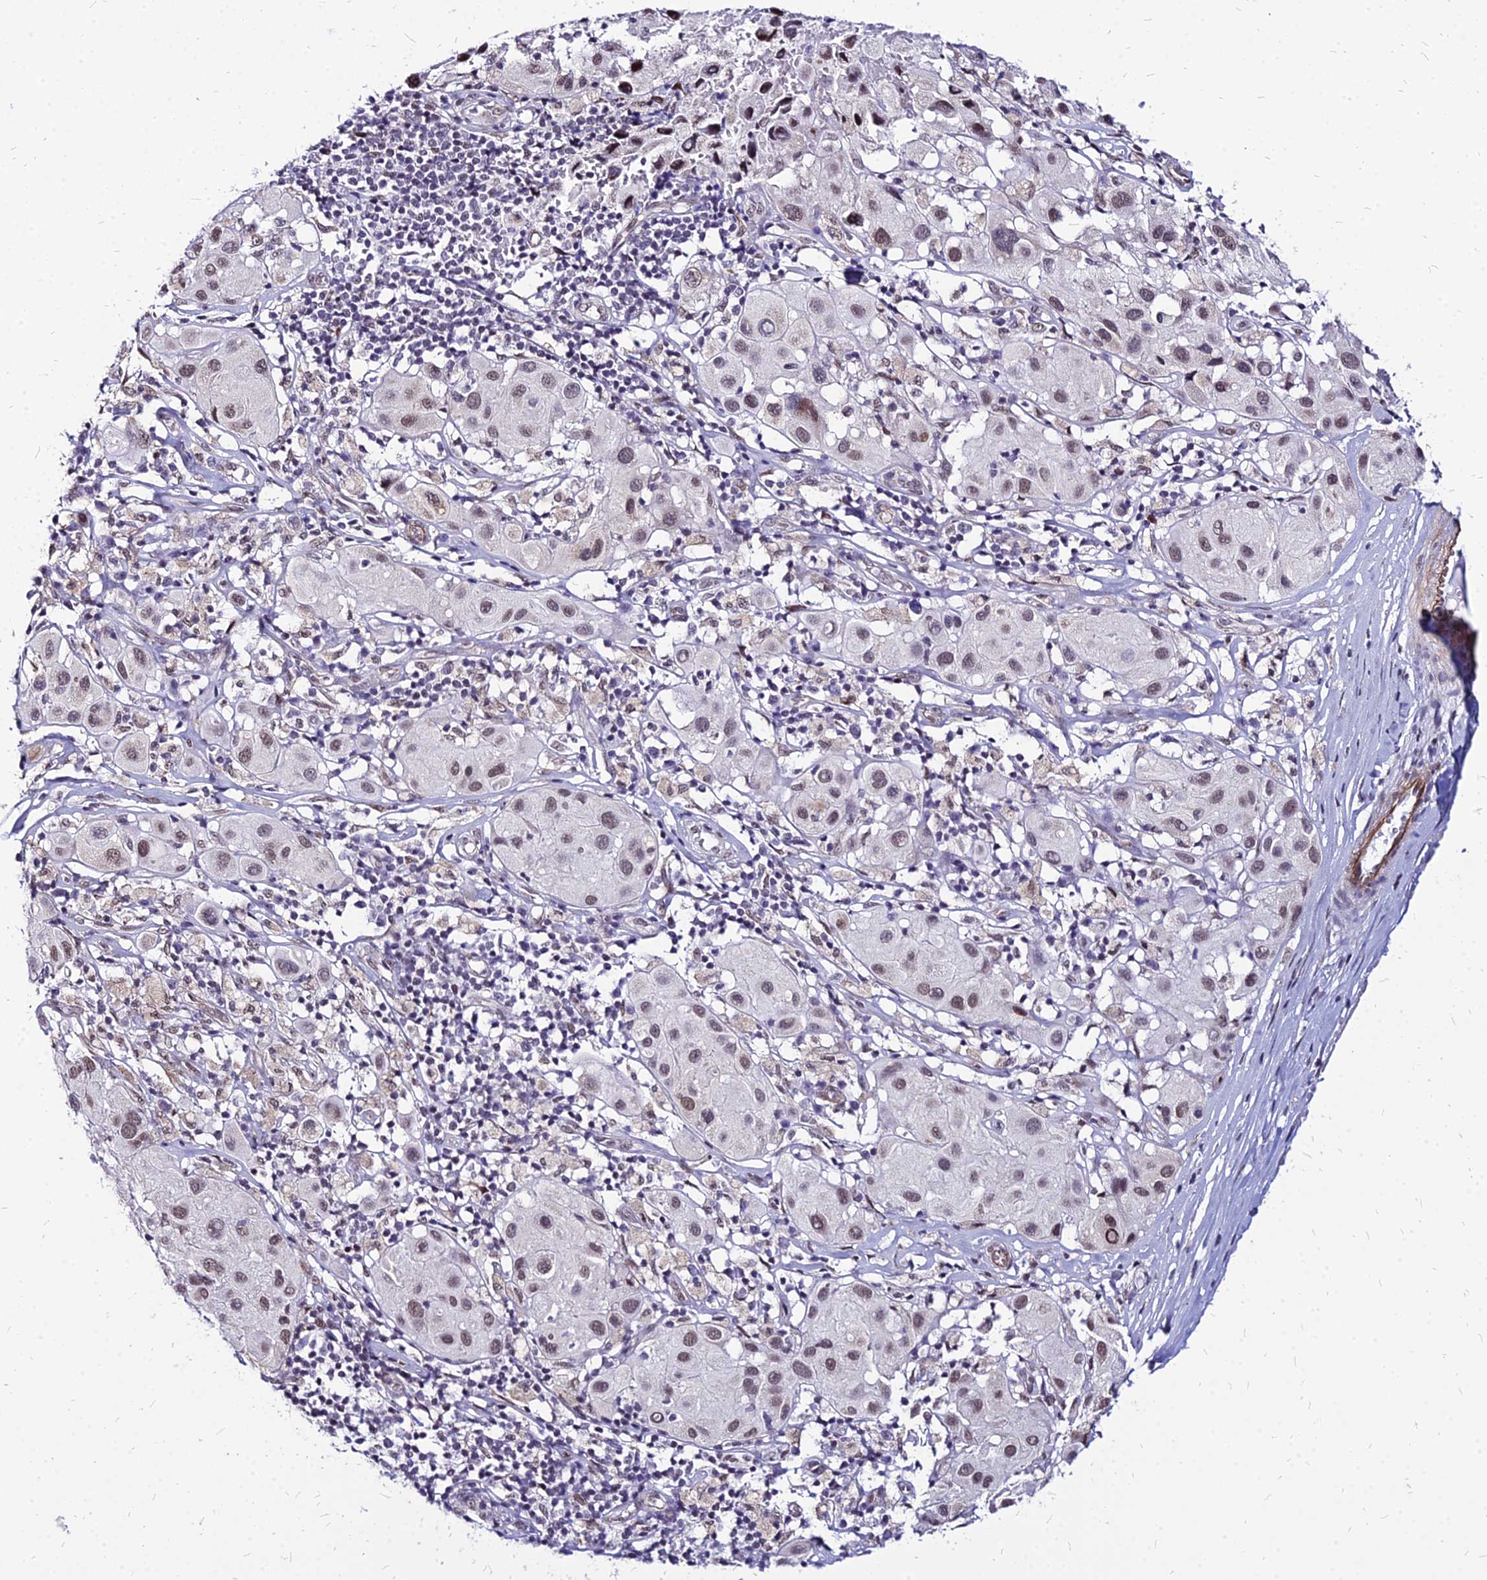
{"staining": {"intensity": "moderate", "quantity": "25%-75%", "location": "nuclear"}, "tissue": "melanoma", "cell_type": "Tumor cells", "image_type": "cancer", "snomed": [{"axis": "morphology", "description": "Malignant melanoma, Metastatic site"}, {"axis": "topography", "description": "Skin"}], "caption": "A high-resolution image shows immunohistochemistry (IHC) staining of malignant melanoma (metastatic site), which demonstrates moderate nuclear positivity in about 25%-75% of tumor cells.", "gene": "FDX2", "patient": {"sex": "male", "age": 41}}